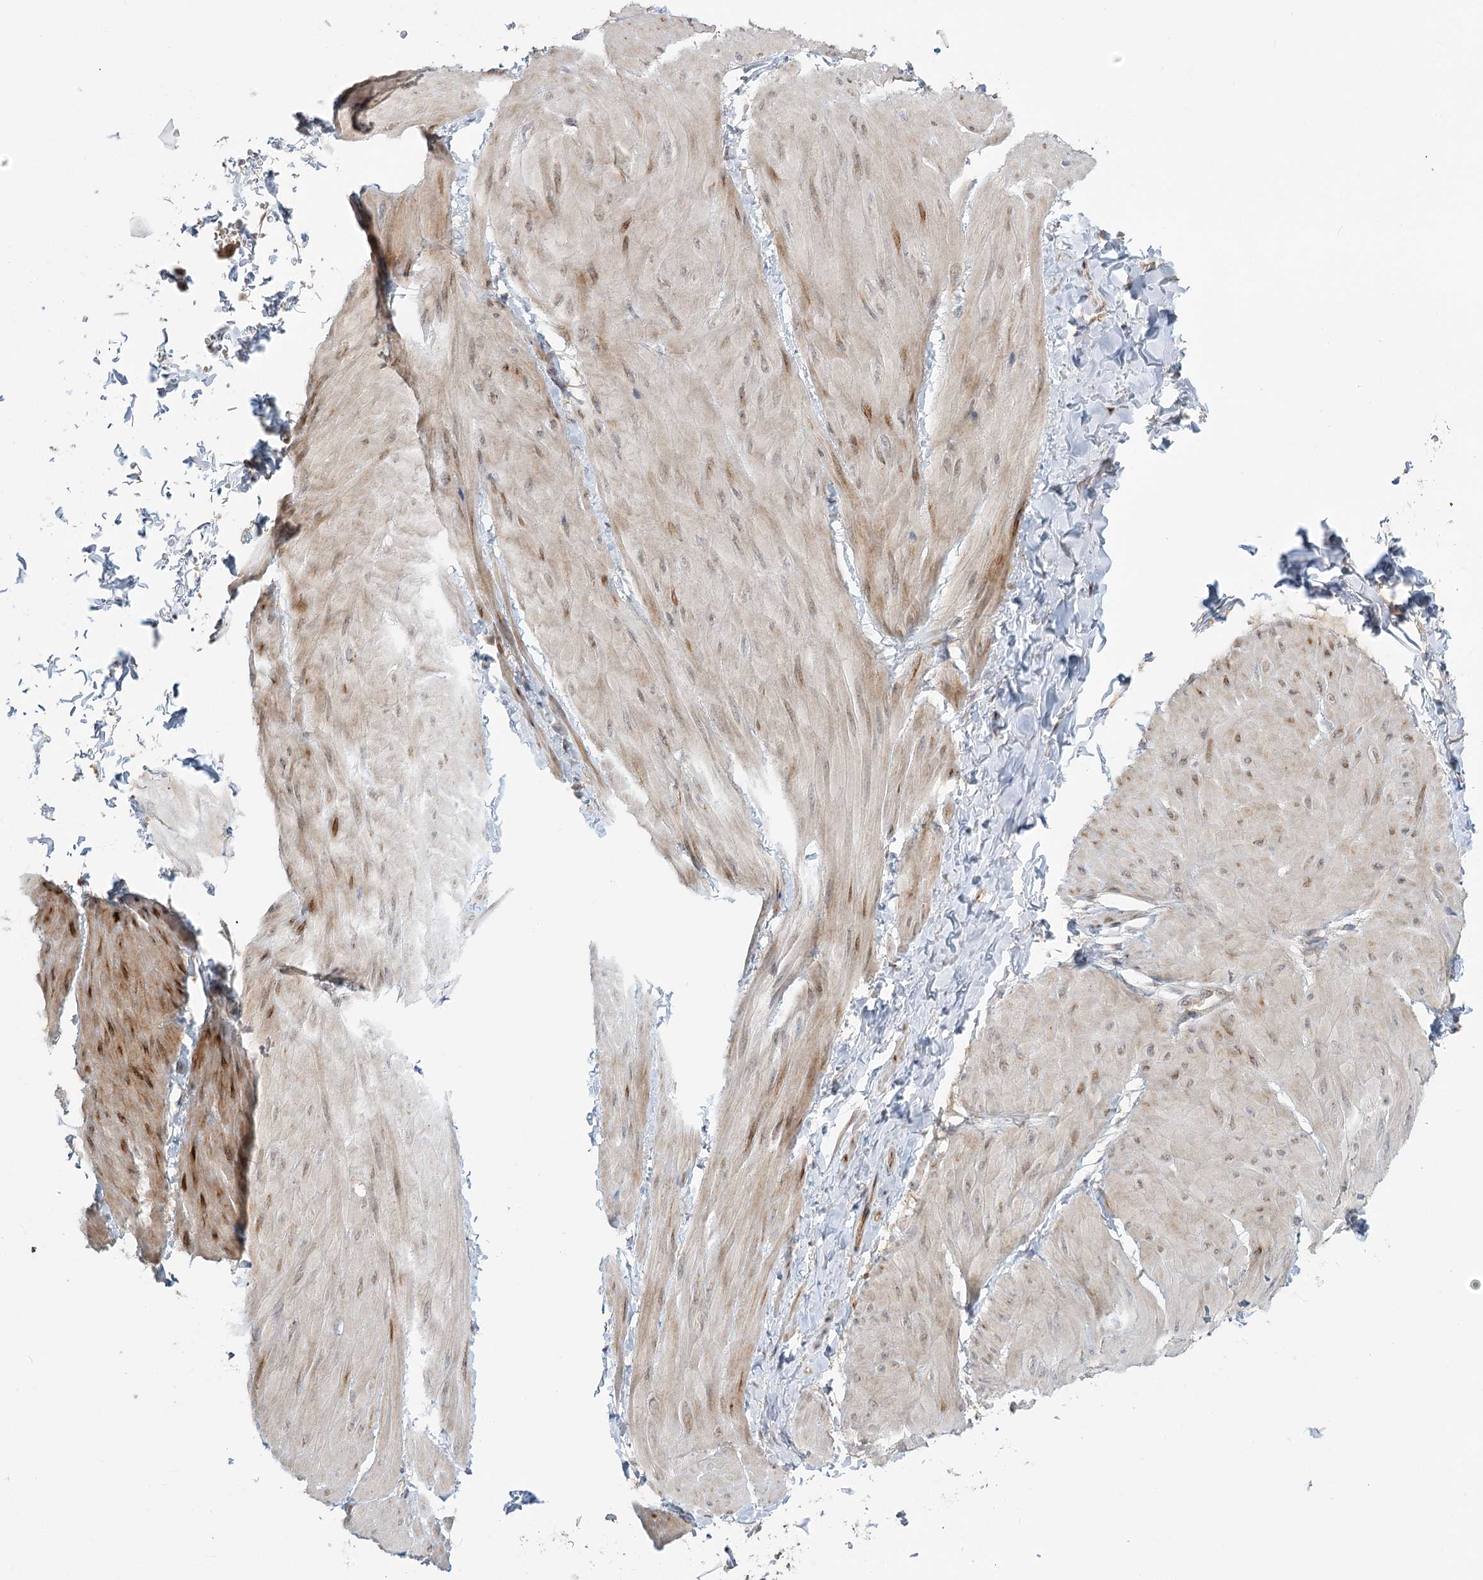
{"staining": {"intensity": "weak", "quantity": "25%-75%", "location": "cytoplasmic/membranous"}, "tissue": "smooth muscle", "cell_type": "Smooth muscle cells", "image_type": "normal", "snomed": [{"axis": "morphology", "description": "Urothelial carcinoma, High grade"}, {"axis": "topography", "description": "Urinary bladder"}], "caption": "Protein analysis of normal smooth muscle demonstrates weak cytoplasmic/membranous staining in about 25%-75% of smooth muscle cells.", "gene": "GUCY2C", "patient": {"sex": "male", "age": 46}}